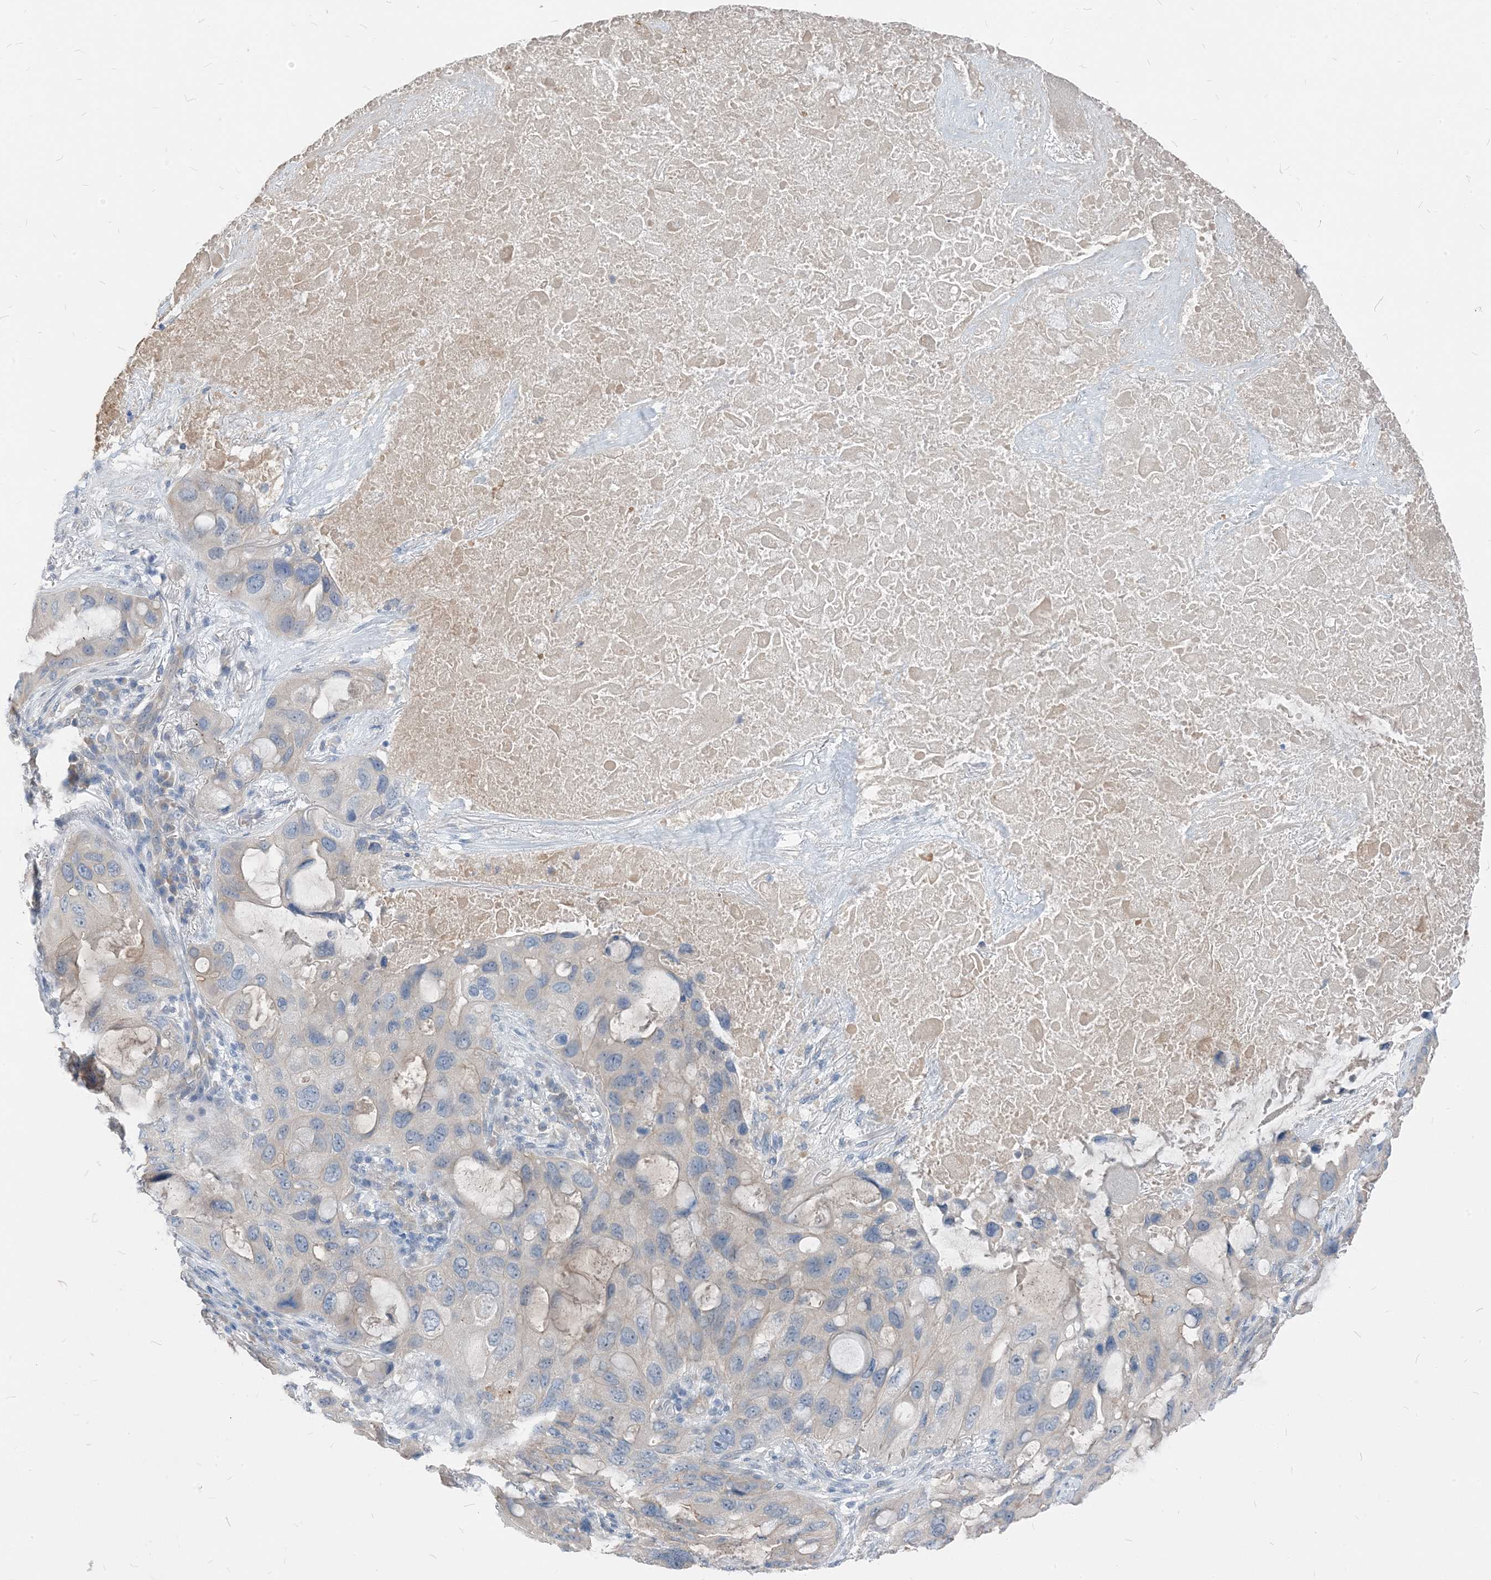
{"staining": {"intensity": "negative", "quantity": "none", "location": "none"}, "tissue": "lung cancer", "cell_type": "Tumor cells", "image_type": "cancer", "snomed": [{"axis": "morphology", "description": "Squamous cell carcinoma, NOS"}, {"axis": "topography", "description": "Lung"}], "caption": "This is a image of IHC staining of lung cancer, which shows no positivity in tumor cells. The staining is performed using DAB (3,3'-diaminobenzidine) brown chromogen with nuclei counter-stained in using hematoxylin.", "gene": "NCOA7", "patient": {"sex": "female", "age": 73}}